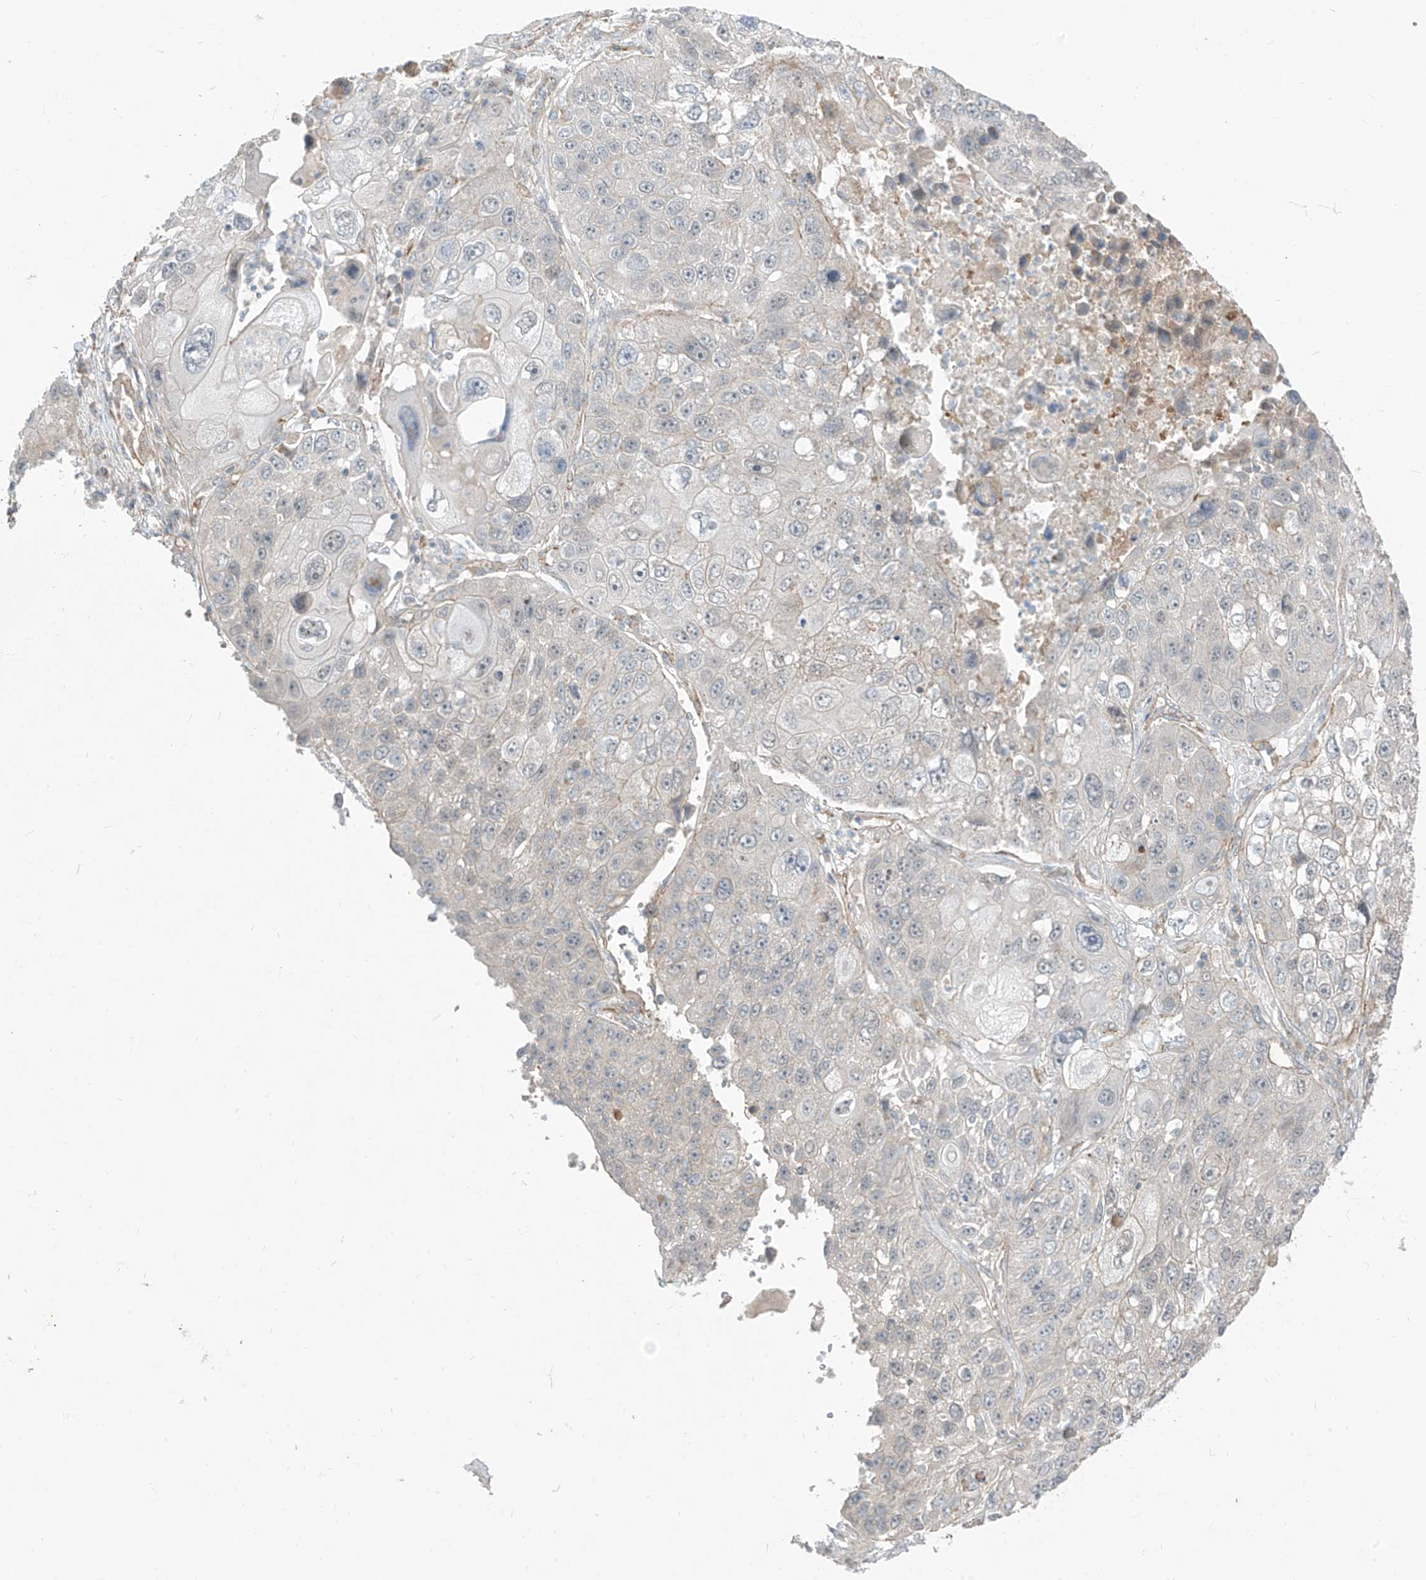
{"staining": {"intensity": "negative", "quantity": "none", "location": "none"}, "tissue": "lung cancer", "cell_type": "Tumor cells", "image_type": "cancer", "snomed": [{"axis": "morphology", "description": "Squamous cell carcinoma, NOS"}, {"axis": "topography", "description": "Lung"}], "caption": "Tumor cells show no significant staining in lung cancer (squamous cell carcinoma).", "gene": "EPHX4", "patient": {"sex": "male", "age": 61}}